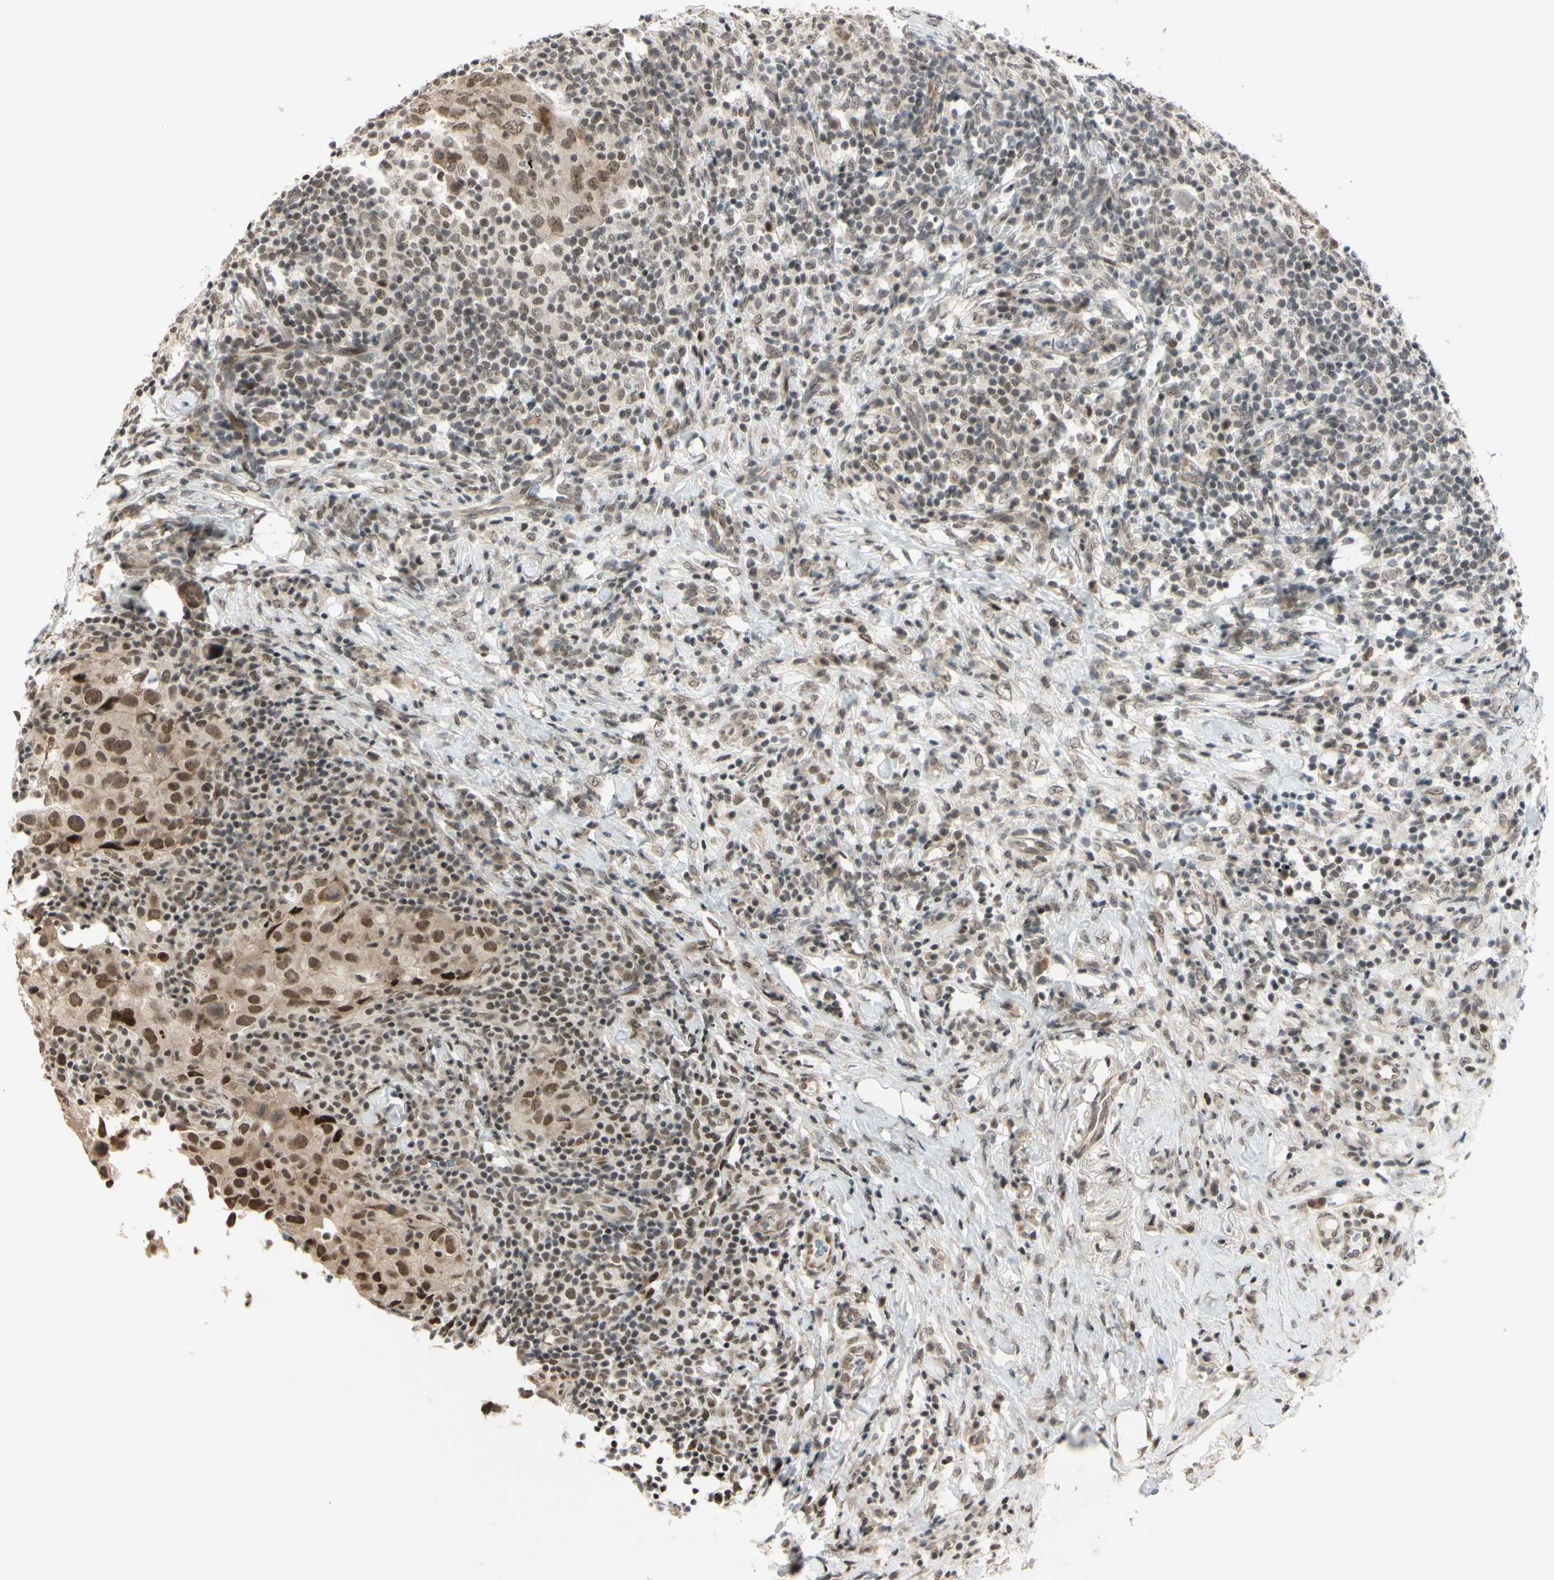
{"staining": {"intensity": "moderate", "quantity": ">75%", "location": "cytoplasmic/membranous,nuclear"}, "tissue": "breast cancer", "cell_type": "Tumor cells", "image_type": "cancer", "snomed": [{"axis": "morphology", "description": "Duct carcinoma"}, {"axis": "topography", "description": "Breast"}], "caption": "Tumor cells reveal moderate cytoplasmic/membranous and nuclear positivity in approximately >75% of cells in breast intraductal carcinoma. (DAB IHC with brightfield microscopy, high magnification).", "gene": "BRMS1", "patient": {"sex": "female", "age": 37}}